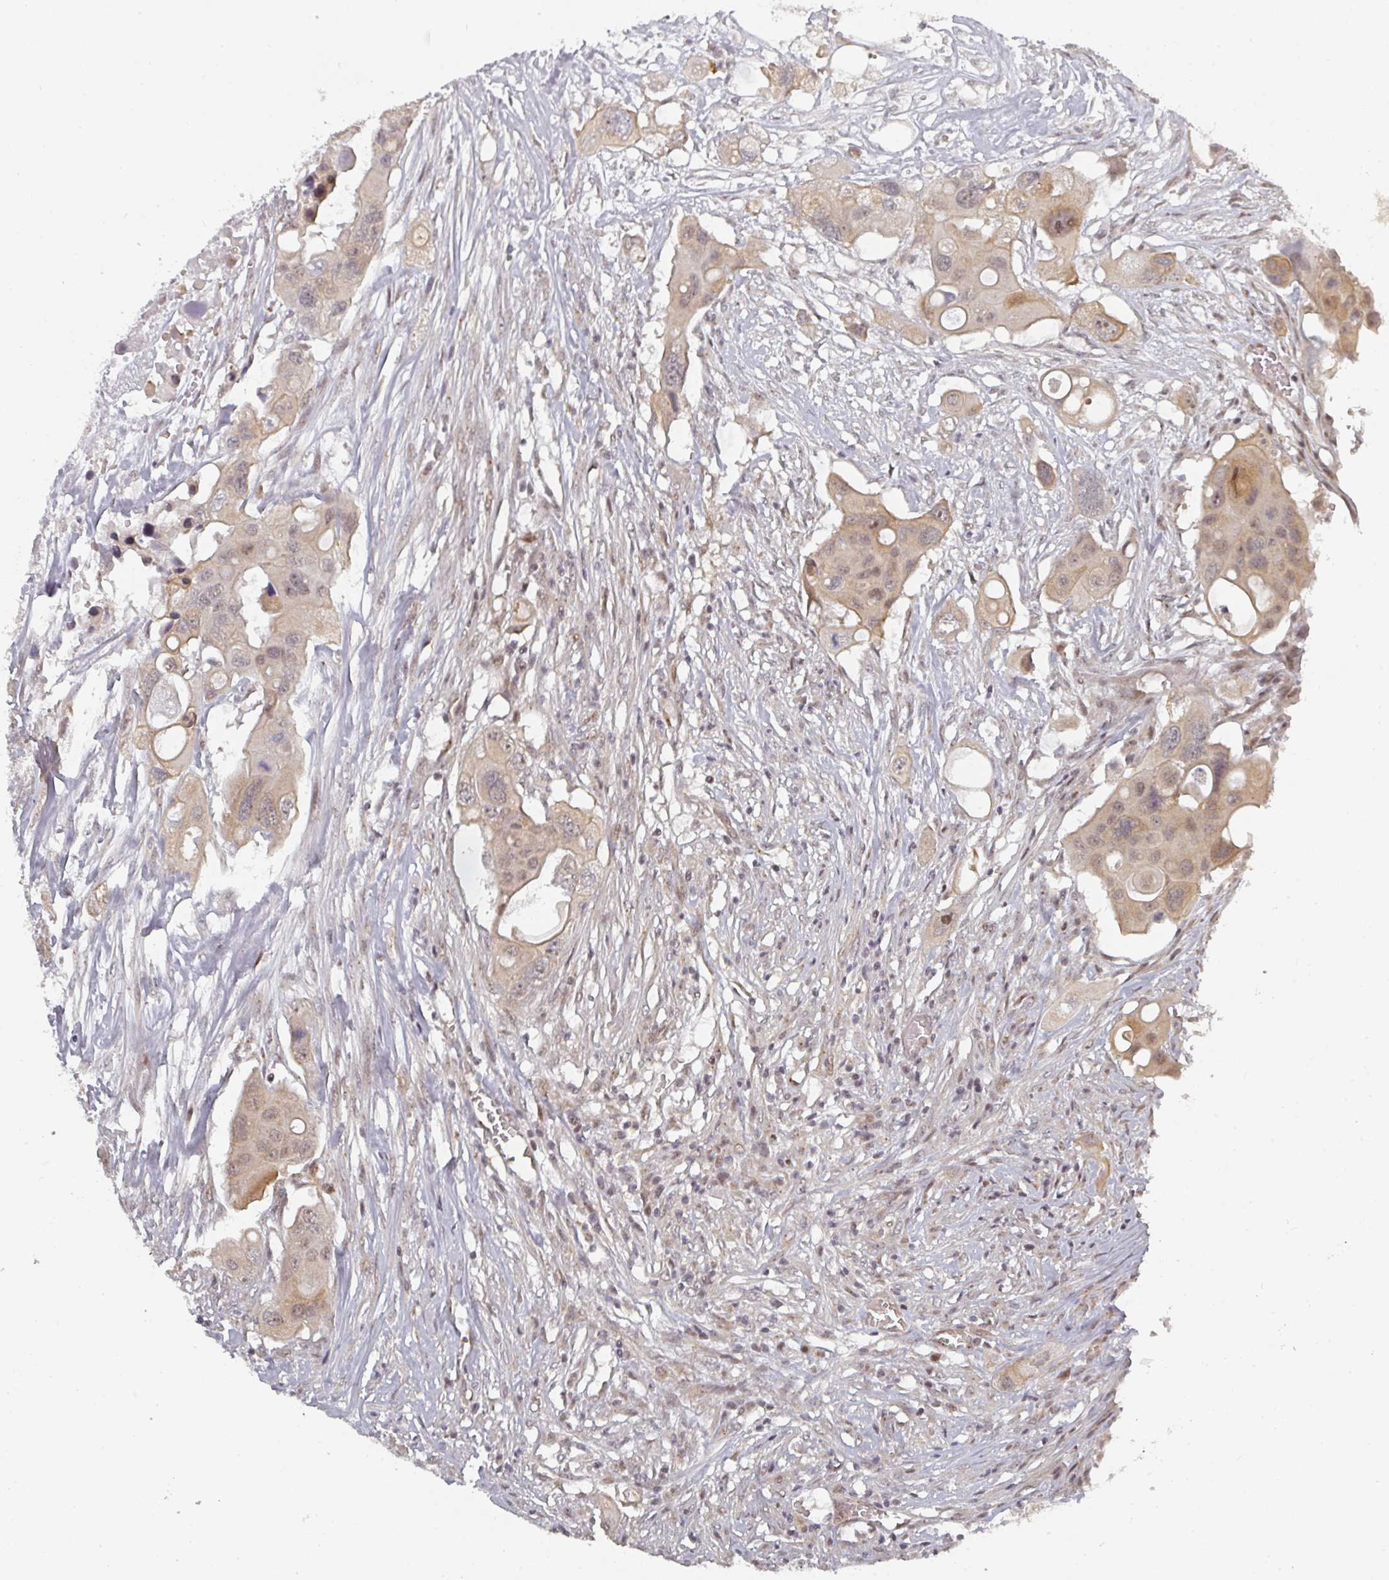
{"staining": {"intensity": "weak", "quantity": ">75%", "location": "cytoplasmic/membranous,nuclear"}, "tissue": "colorectal cancer", "cell_type": "Tumor cells", "image_type": "cancer", "snomed": [{"axis": "morphology", "description": "Adenocarcinoma, NOS"}, {"axis": "topography", "description": "Colon"}], "caption": "Protein positivity by immunohistochemistry shows weak cytoplasmic/membranous and nuclear positivity in about >75% of tumor cells in colorectal cancer (adenocarcinoma).", "gene": "KIF1C", "patient": {"sex": "male", "age": 77}}